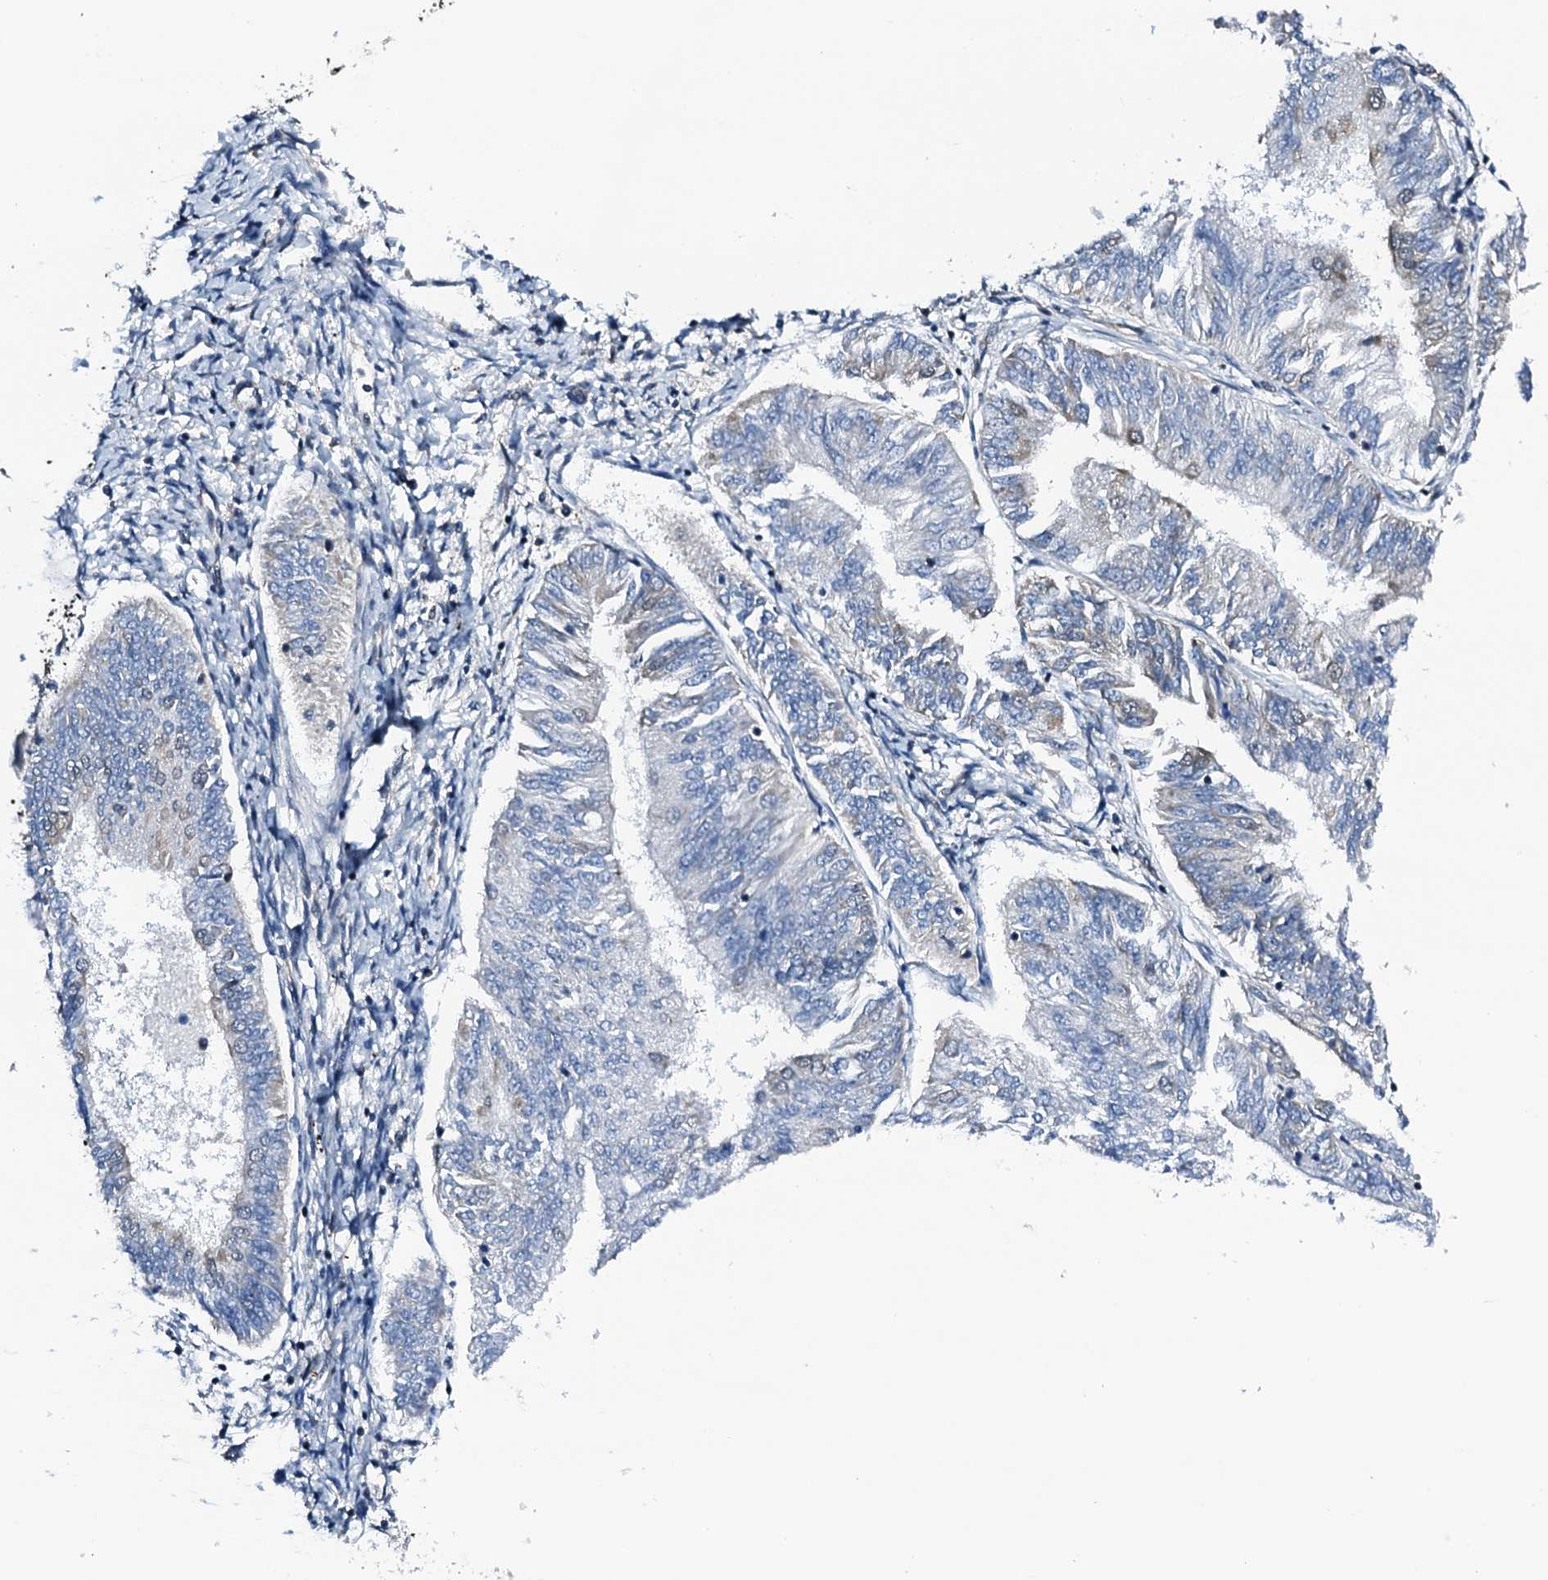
{"staining": {"intensity": "negative", "quantity": "none", "location": "none"}, "tissue": "endometrial cancer", "cell_type": "Tumor cells", "image_type": "cancer", "snomed": [{"axis": "morphology", "description": "Adenocarcinoma, NOS"}, {"axis": "topography", "description": "Endometrium"}], "caption": "IHC photomicrograph of human adenocarcinoma (endometrial) stained for a protein (brown), which exhibits no expression in tumor cells.", "gene": "CWC15", "patient": {"sex": "female", "age": 58}}